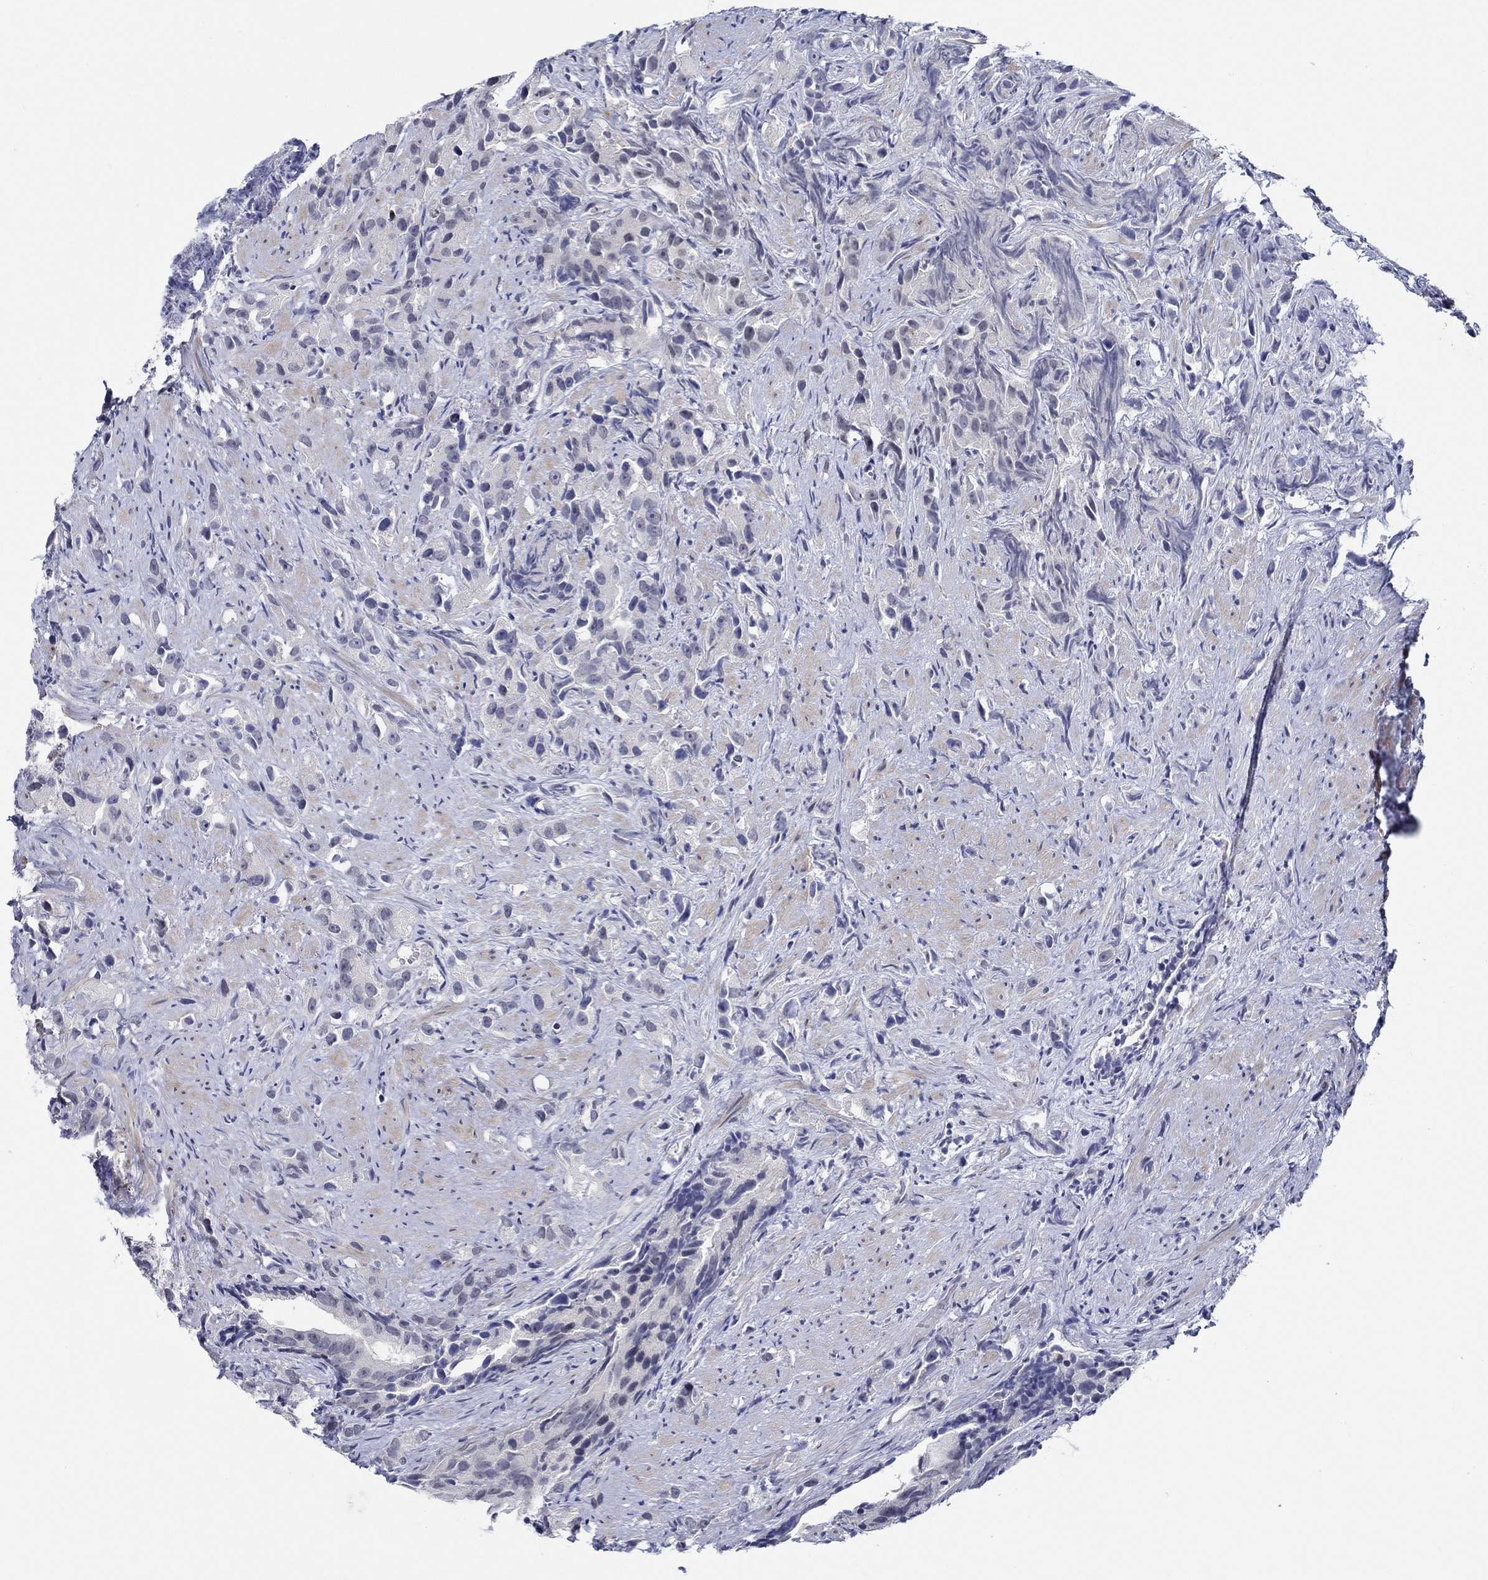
{"staining": {"intensity": "negative", "quantity": "none", "location": "none"}, "tissue": "prostate cancer", "cell_type": "Tumor cells", "image_type": "cancer", "snomed": [{"axis": "morphology", "description": "Adenocarcinoma, High grade"}, {"axis": "topography", "description": "Prostate"}], "caption": "Immunohistochemistry (IHC) photomicrograph of human prostate cancer stained for a protein (brown), which exhibits no staining in tumor cells.", "gene": "SLC34A1", "patient": {"sex": "male", "age": 90}}